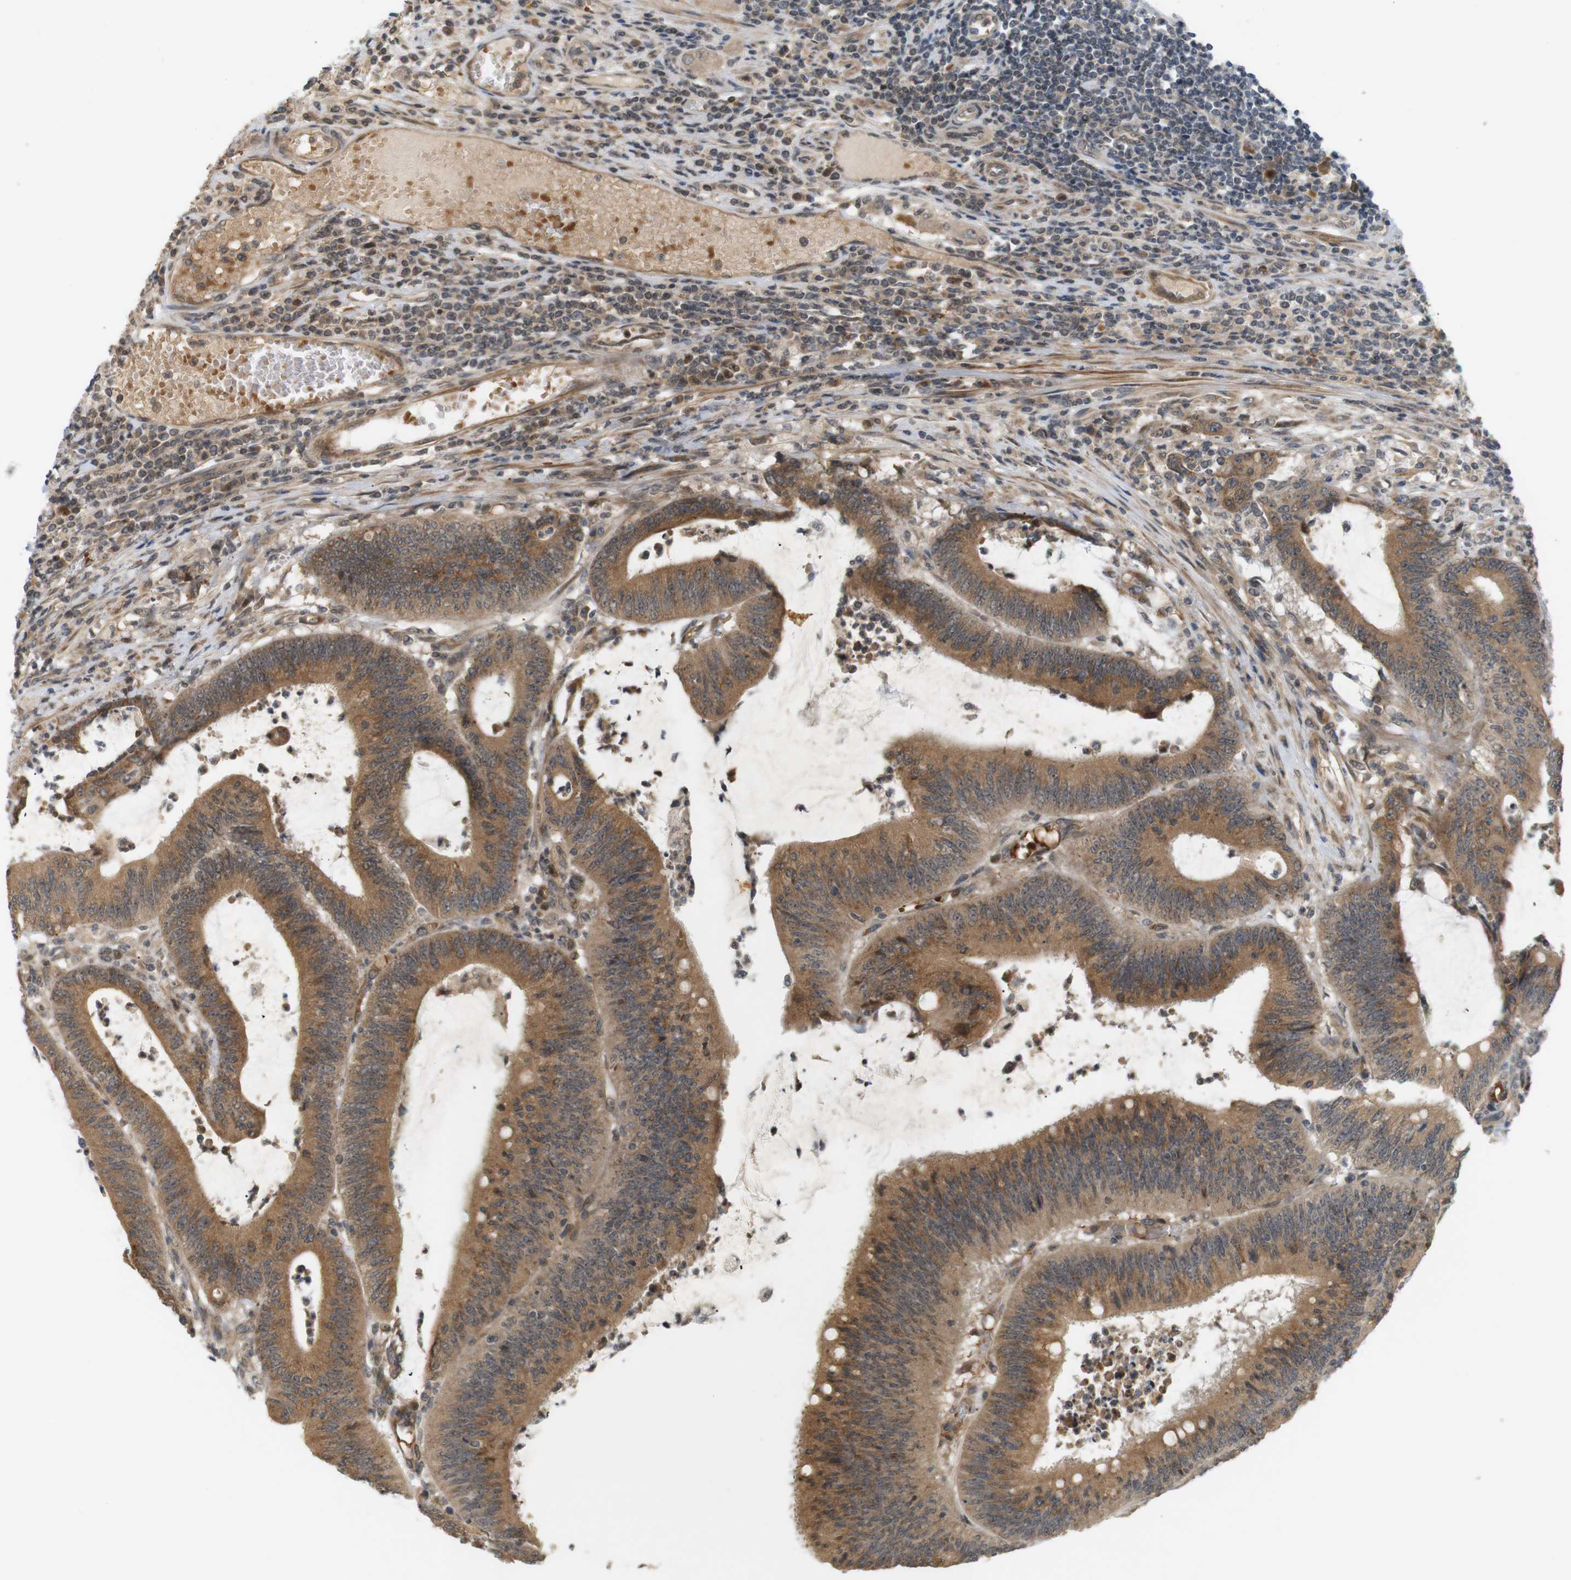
{"staining": {"intensity": "moderate", "quantity": ">75%", "location": "cytoplasmic/membranous"}, "tissue": "colorectal cancer", "cell_type": "Tumor cells", "image_type": "cancer", "snomed": [{"axis": "morphology", "description": "Adenocarcinoma, NOS"}, {"axis": "topography", "description": "Rectum"}], "caption": "High-power microscopy captured an IHC histopathology image of adenocarcinoma (colorectal), revealing moderate cytoplasmic/membranous positivity in about >75% of tumor cells.", "gene": "SOCS6", "patient": {"sex": "female", "age": 66}}